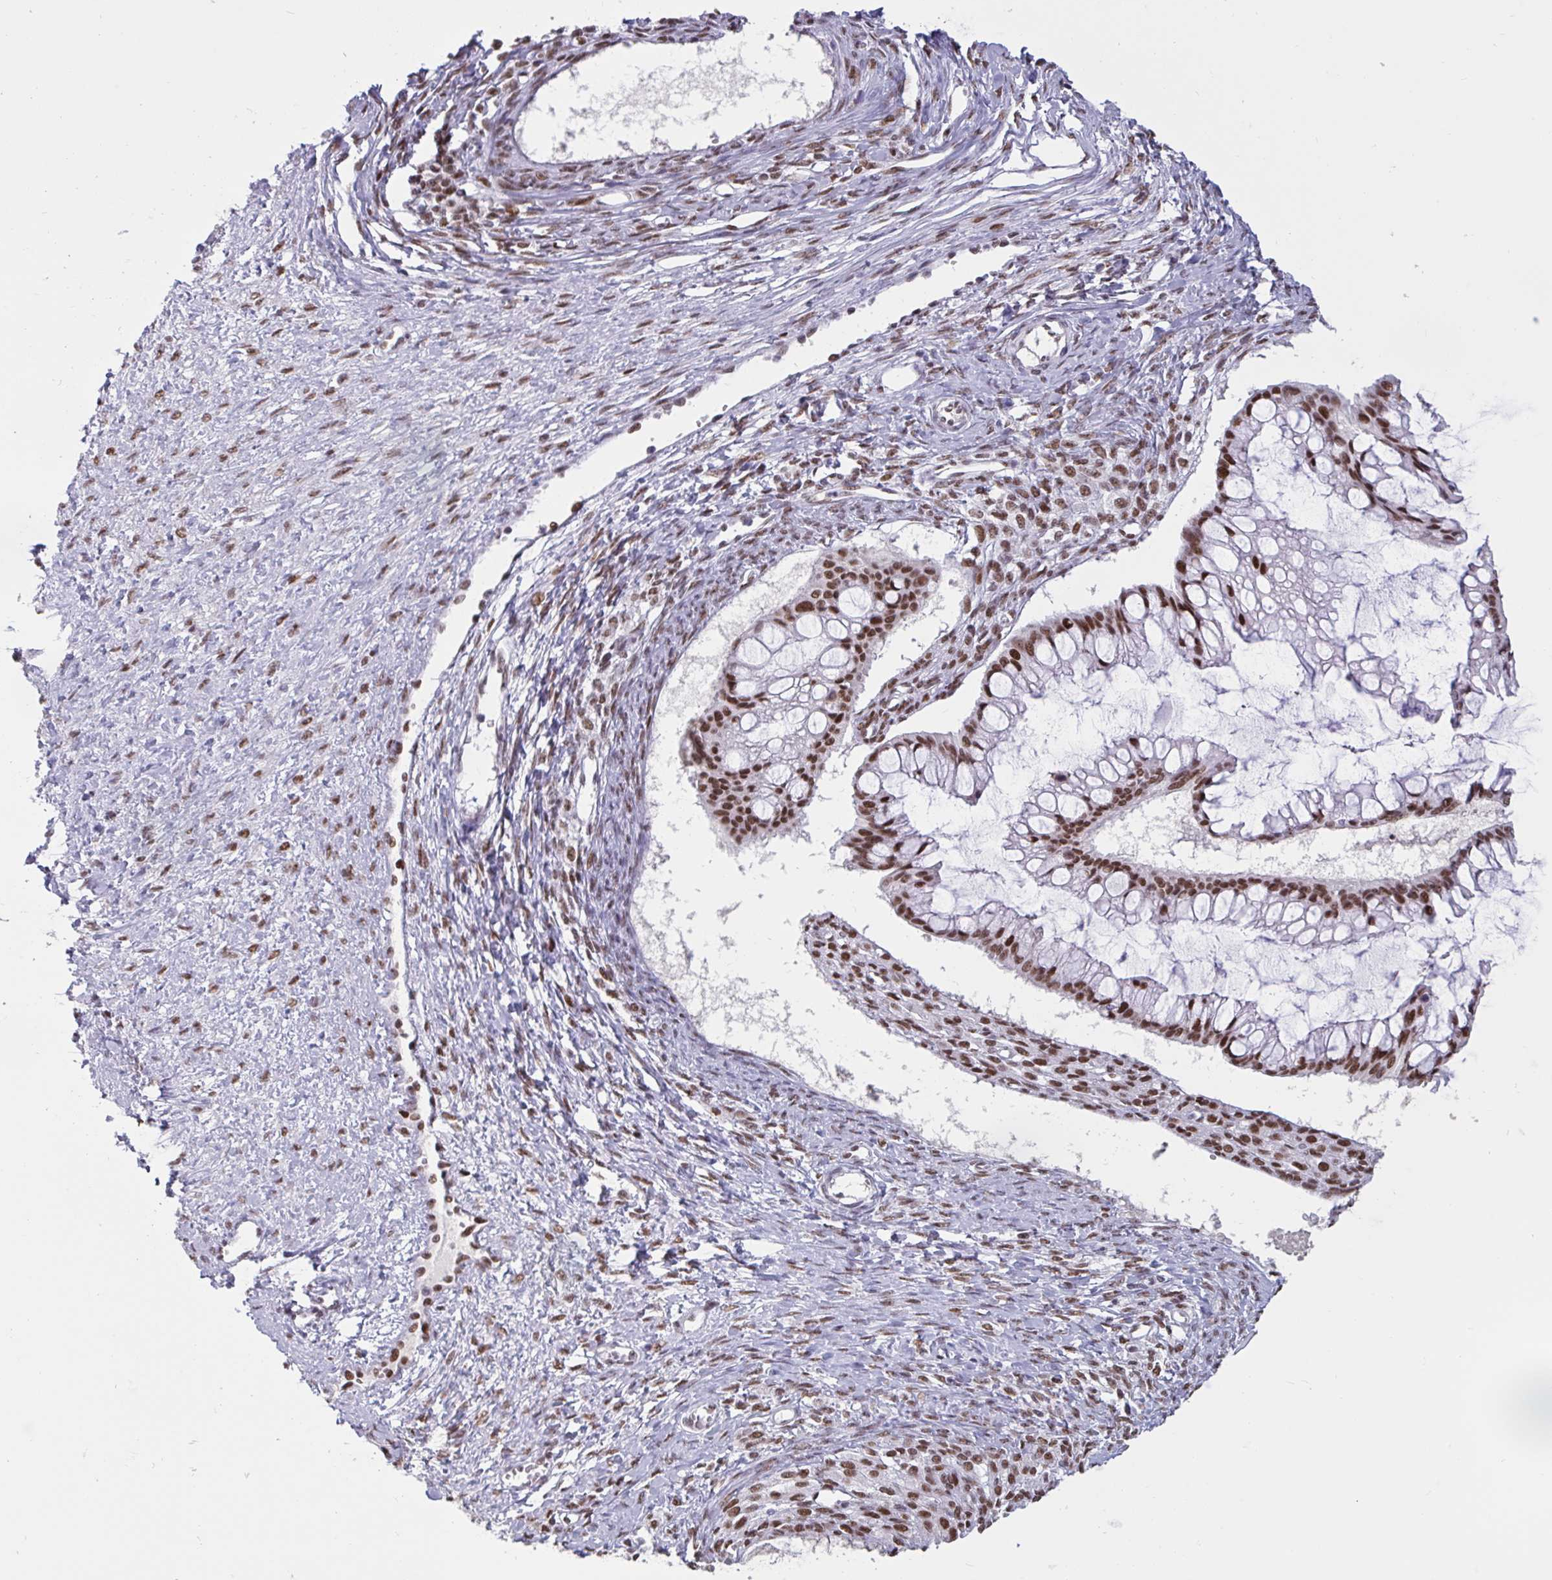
{"staining": {"intensity": "strong", "quantity": ">75%", "location": "nuclear"}, "tissue": "ovarian cancer", "cell_type": "Tumor cells", "image_type": "cancer", "snomed": [{"axis": "morphology", "description": "Cystadenocarcinoma, mucinous, NOS"}, {"axis": "topography", "description": "Ovary"}], "caption": "Protein analysis of ovarian cancer (mucinous cystadenocarcinoma) tissue shows strong nuclear staining in about >75% of tumor cells.", "gene": "CBFA2T2", "patient": {"sex": "female", "age": 73}}